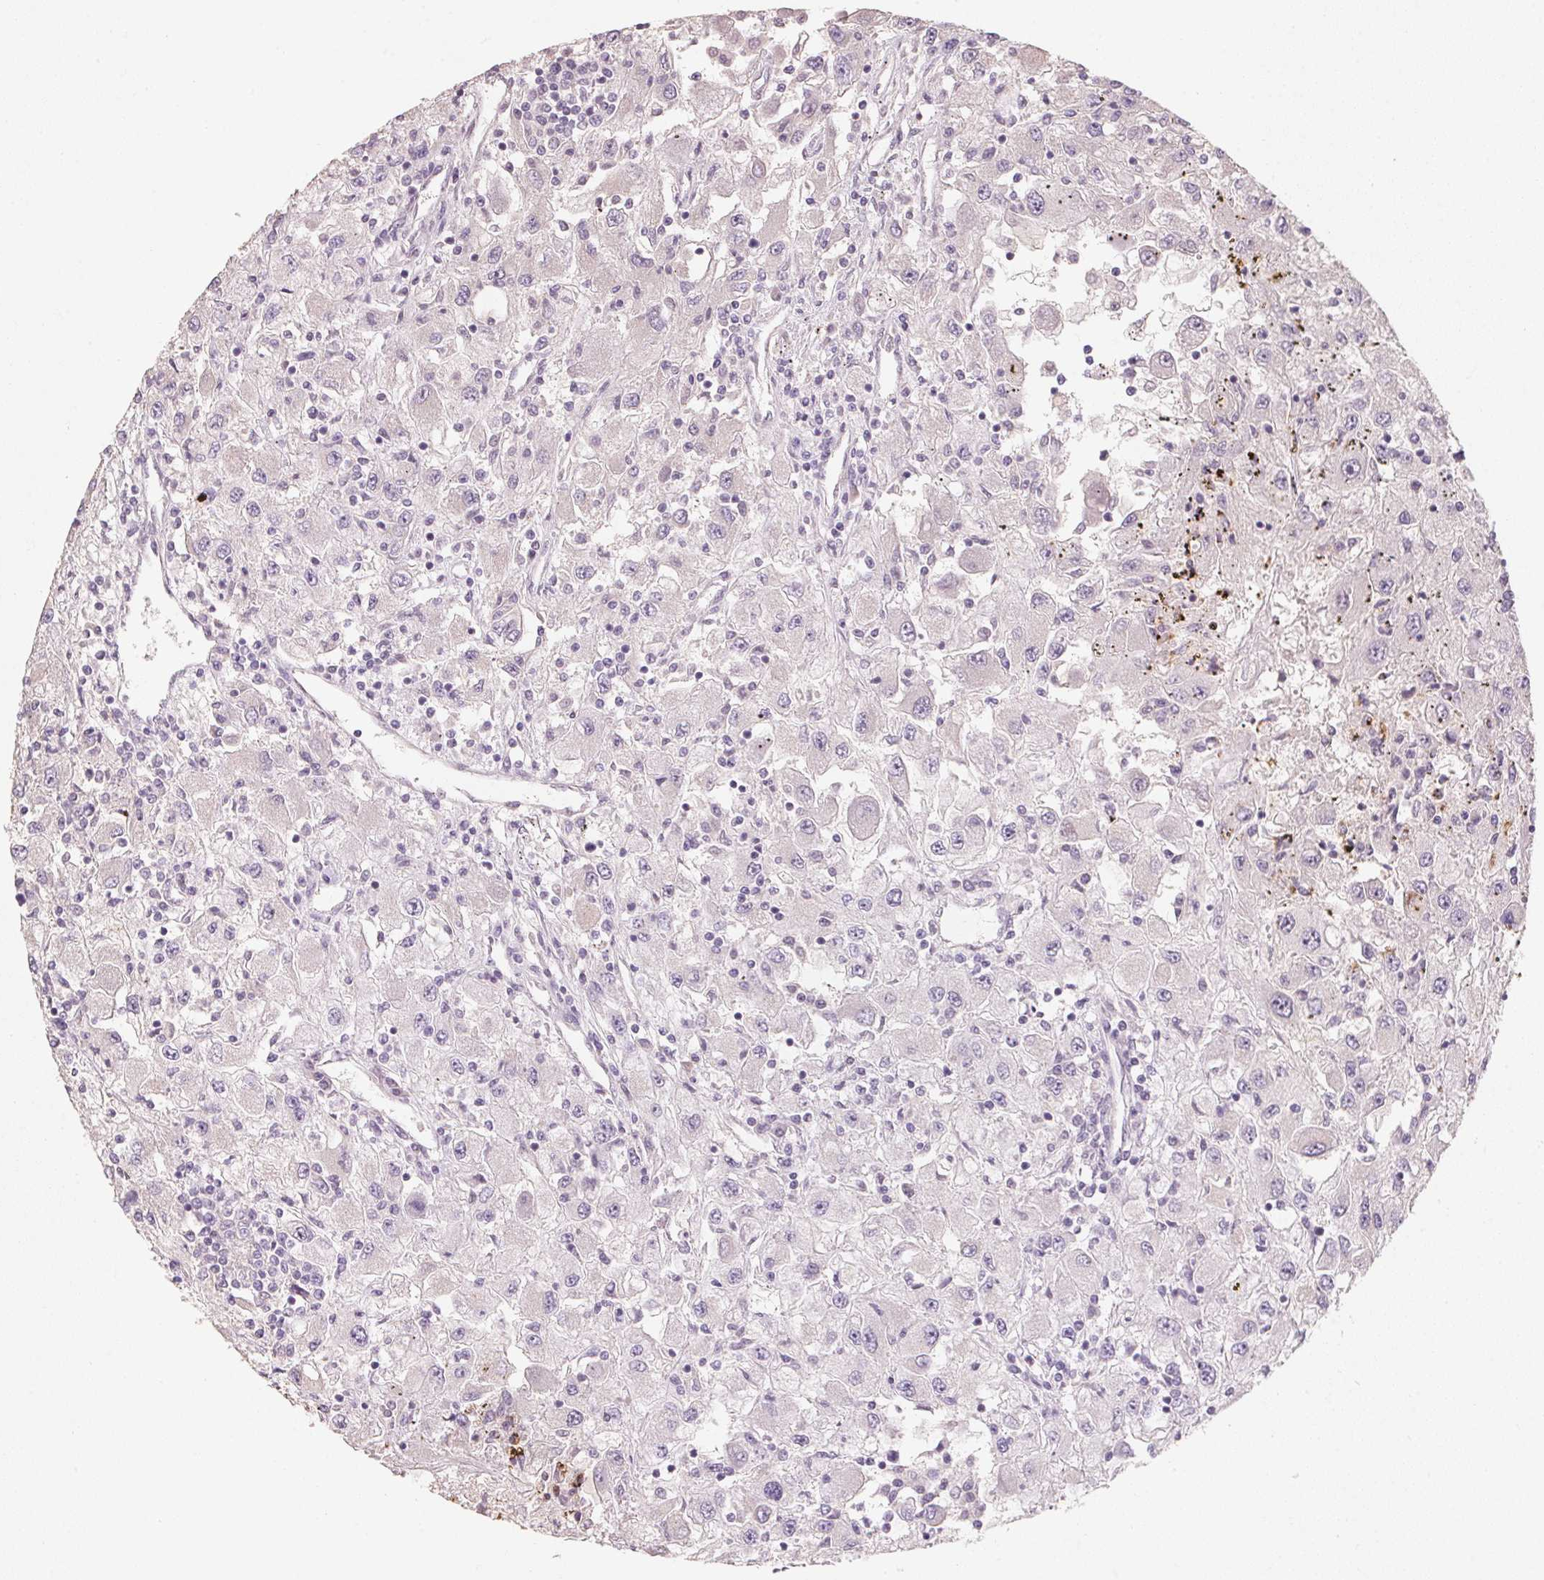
{"staining": {"intensity": "negative", "quantity": "none", "location": "none"}, "tissue": "renal cancer", "cell_type": "Tumor cells", "image_type": "cancer", "snomed": [{"axis": "morphology", "description": "Adenocarcinoma, NOS"}, {"axis": "topography", "description": "Kidney"}], "caption": "The histopathology image reveals no staining of tumor cells in adenocarcinoma (renal).", "gene": "CXCL5", "patient": {"sex": "female", "age": 67}}